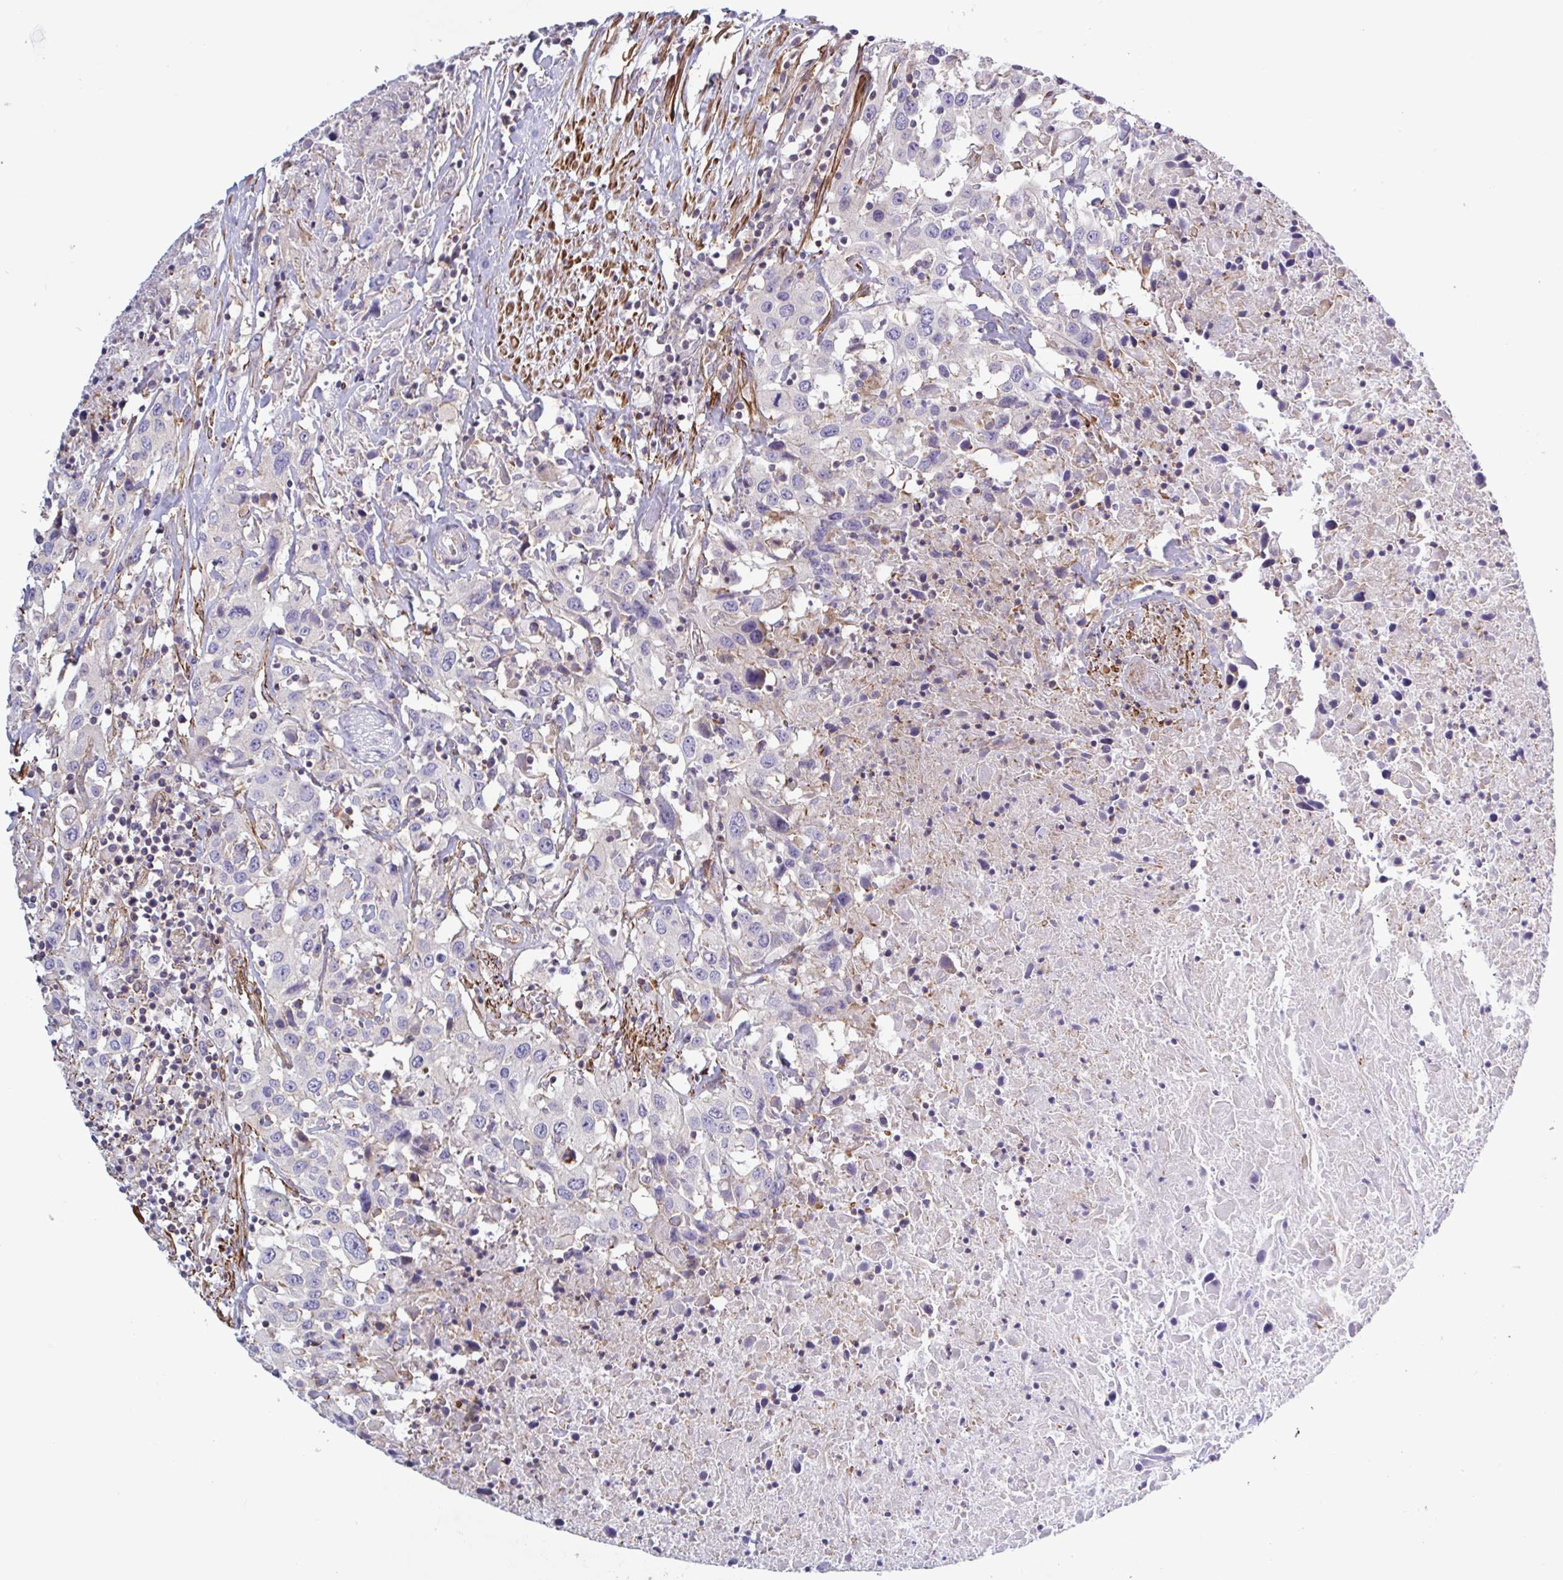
{"staining": {"intensity": "negative", "quantity": "none", "location": "none"}, "tissue": "urothelial cancer", "cell_type": "Tumor cells", "image_type": "cancer", "snomed": [{"axis": "morphology", "description": "Urothelial carcinoma, High grade"}, {"axis": "topography", "description": "Urinary bladder"}], "caption": "Immunohistochemistry (IHC) micrograph of human urothelial carcinoma (high-grade) stained for a protein (brown), which demonstrates no staining in tumor cells.", "gene": "SHISA7", "patient": {"sex": "male", "age": 61}}